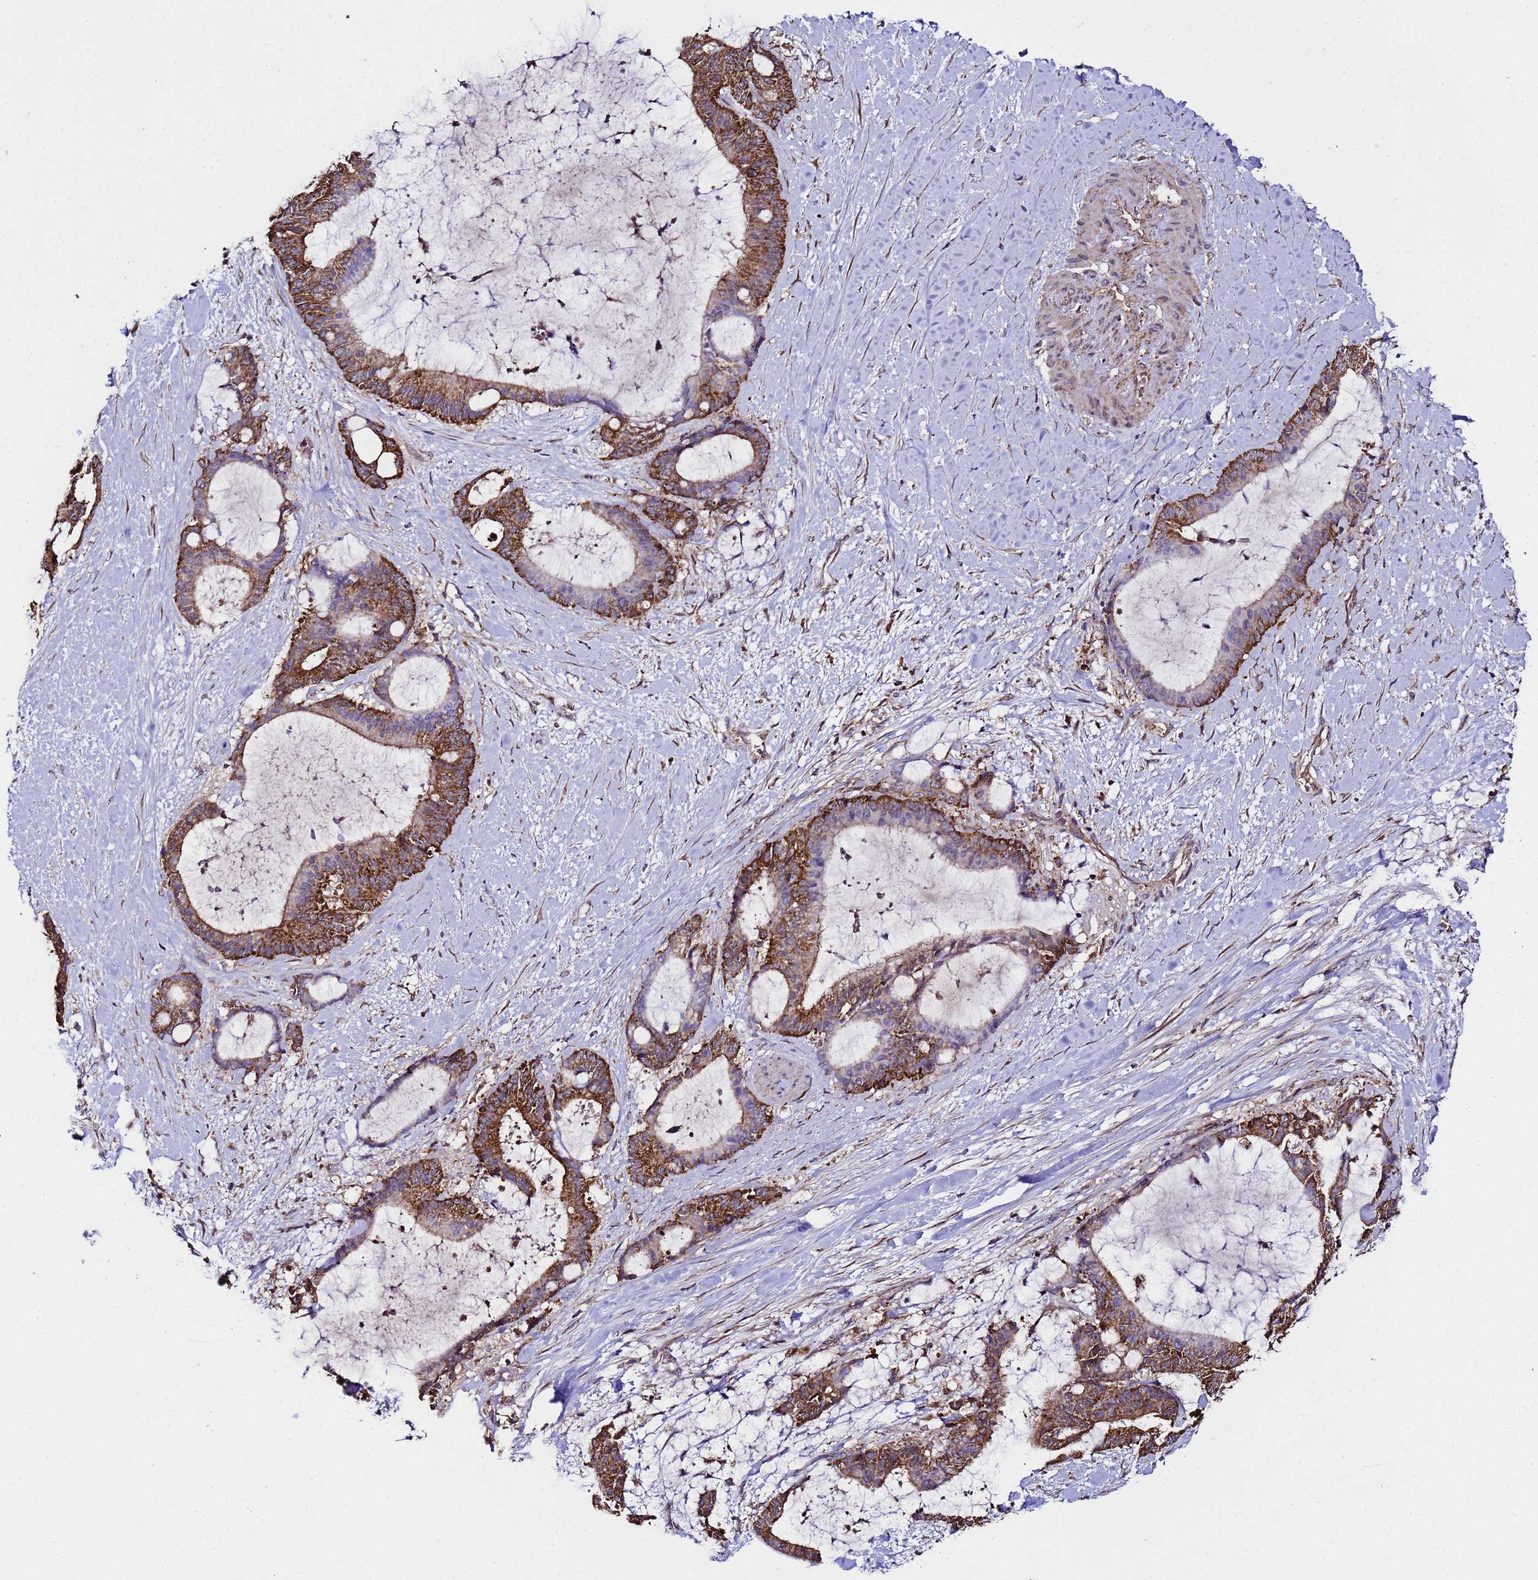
{"staining": {"intensity": "strong", "quantity": ">75%", "location": "cytoplasmic/membranous"}, "tissue": "liver cancer", "cell_type": "Tumor cells", "image_type": "cancer", "snomed": [{"axis": "morphology", "description": "Normal tissue, NOS"}, {"axis": "morphology", "description": "Cholangiocarcinoma"}, {"axis": "topography", "description": "Liver"}, {"axis": "topography", "description": "Peripheral nerve tissue"}], "caption": "Human cholangiocarcinoma (liver) stained with a brown dye reveals strong cytoplasmic/membranous positive staining in approximately >75% of tumor cells.", "gene": "HSPBAP1", "patient": {"sex": "female", "age": 73}}